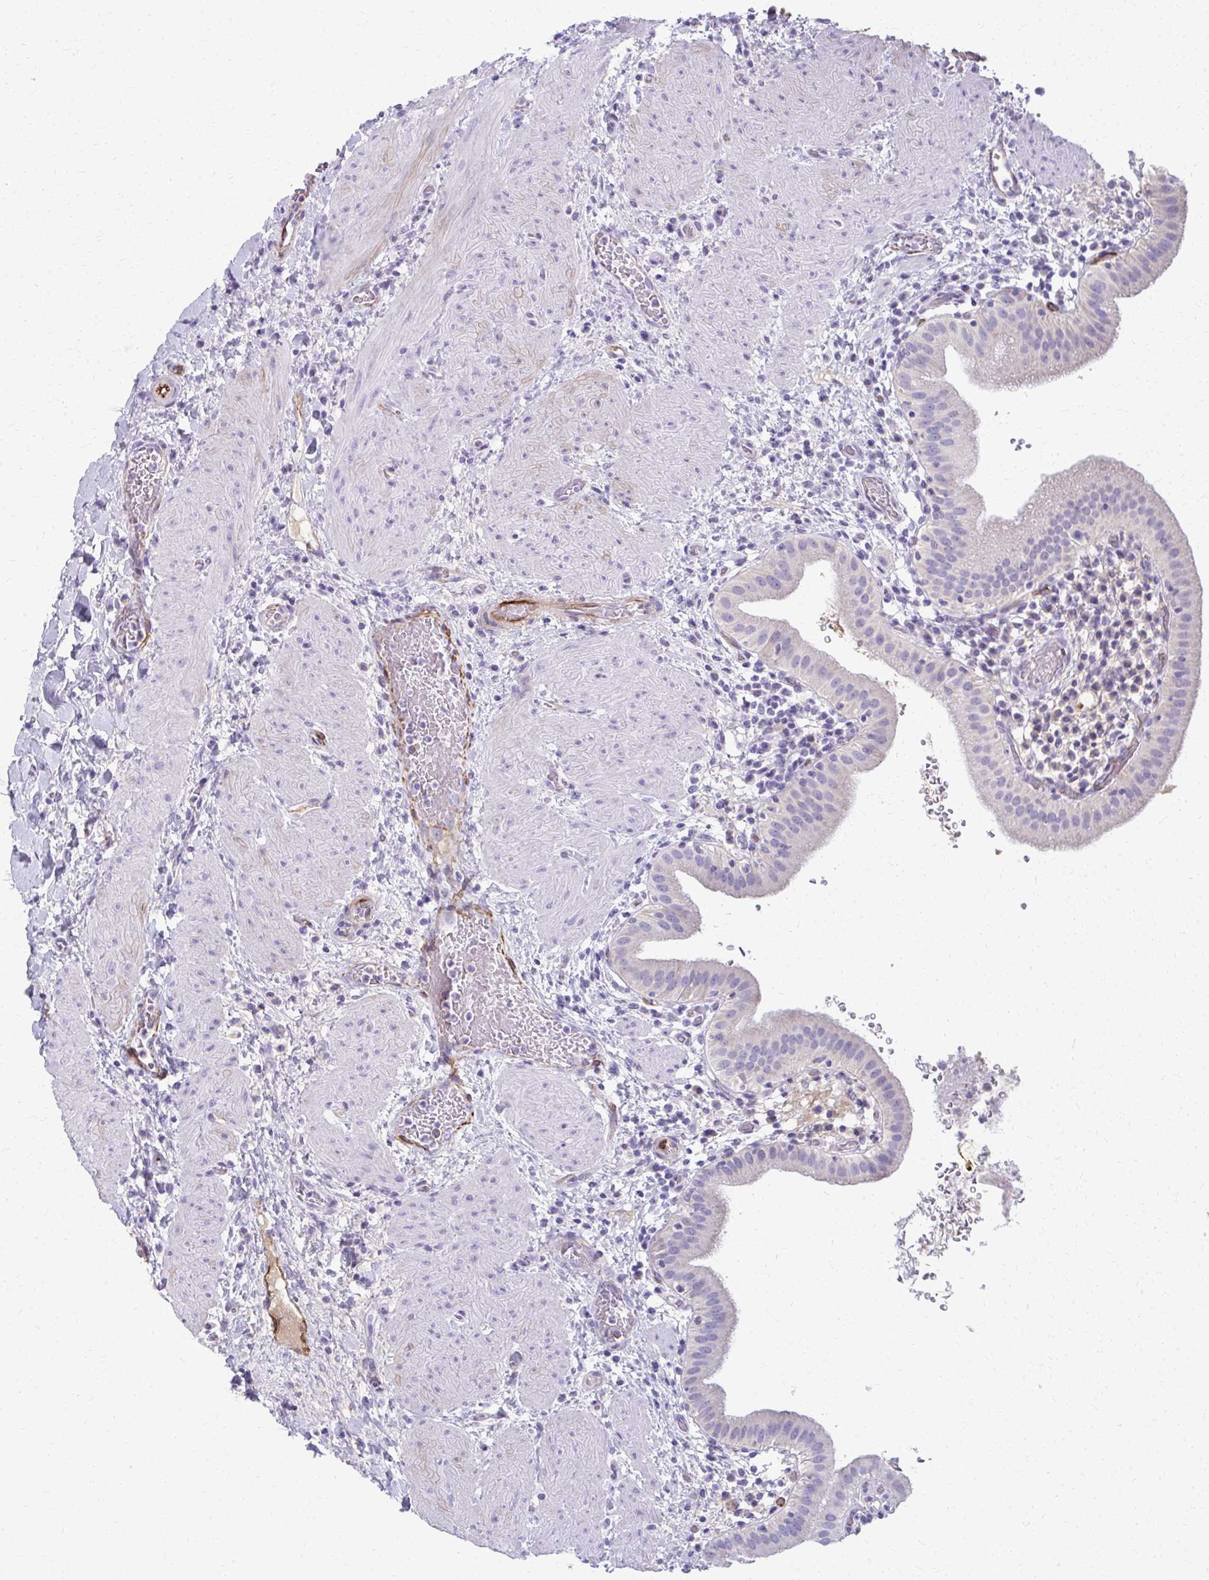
{"staining": {"intensity": "weak", "quantity": "25%-75%", "location": "cytoplasmic/membranous"}, "tissue": "gallbladder", "cell_type": "Glandular cells", "image_type": "normal", "snomed": [{"axis": "morphology", "description": "Normal tissue, NOS"}, {"axis": "topography", "description": "Gallbladder"}], "caption": "Glandular cells exhibit low levels of weak cytoplasmic/membranous staining in about 25%-75% of cells in unremarkable human gallbladder. Nuclei are stained in blue.", "gene": "ADIPOQ", "patient": {"sex": "male", "age": 26}}